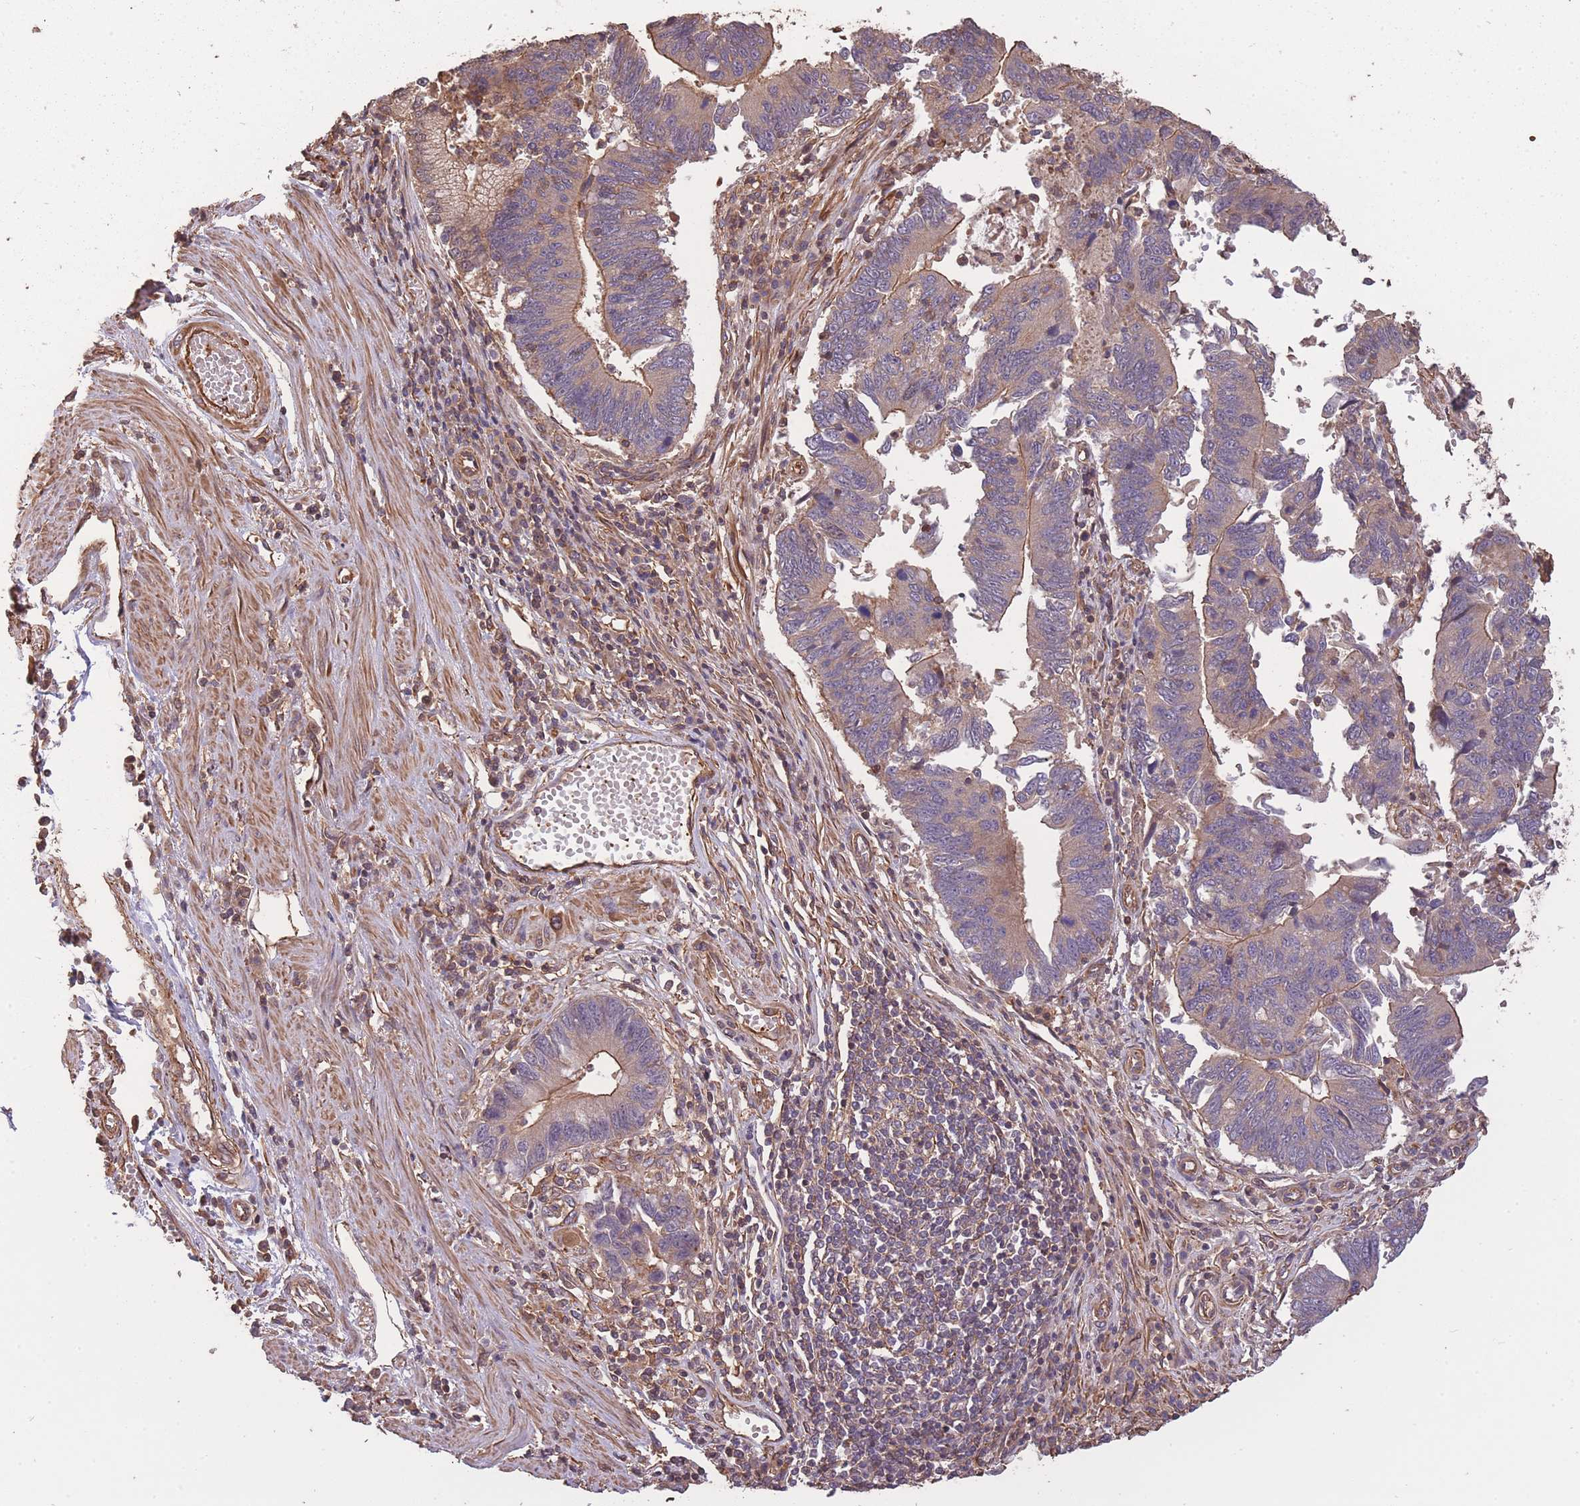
{"staining": {"intensity": "weak", "quantity": "25%-75%", "location": "cytoplasmic/membranous"}, "tissue": "stomach cancer", "cell_type": "Tumor cells", "image_type": "cancer", "snomed": [{"axis": "morphology", "description": "Adenocarcinoma, NOS"}, {"axis": "topography", "description": "Stomach"}], "caption": "DAB immunohistochemical staining of human stomach cancer (adenocarcinoma) demonstrates weak cytoplasmic/membranous protein positivity in about 25%-75% of tumor cells.", "gene": "ARMH3", "patient": {"sex": "male", "age": 59}}